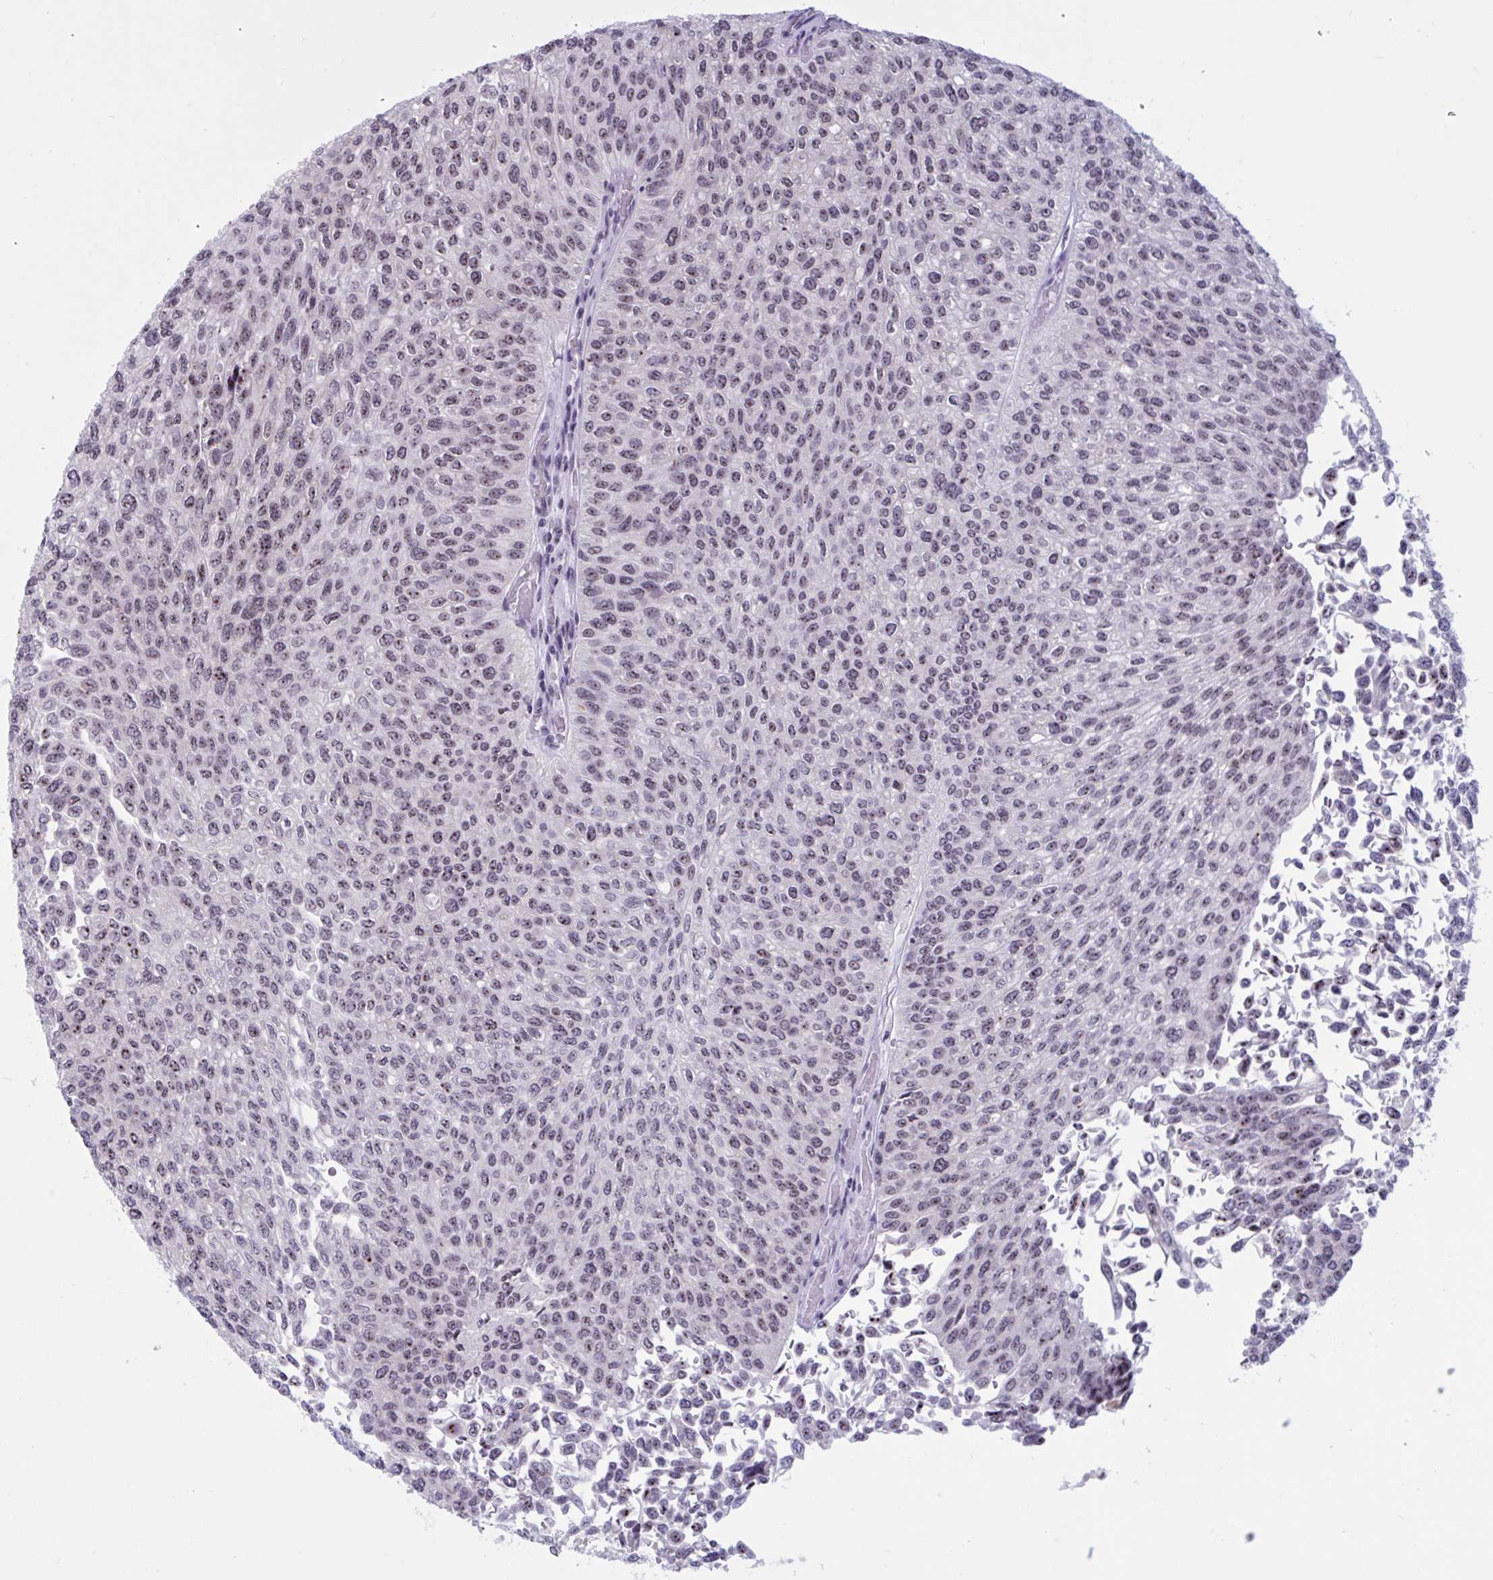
{"staining": {"intensity": "weak", "quantity": ">75%", "location": "nuclear"}, "tissue": "urothelial cancer", "cell_type": "Tumor cells", "image_type": "cancer", "snomed": [{"axis": "morphology", "description": "Urothelial carcinoma, NOS"}, {"axis": "topography", "description": "Urinary bladder"}], "caption": "High-magnification brightfield microscopy of urothelial cancer stained with DAB (brown) and counterstained with hematoxylin (blue). tumor cells exhibit weak nuclear positivity is appreciated in about>75% of cells.", "gene": "TGM6", "patient": {"sex": "male", "age": 59}}